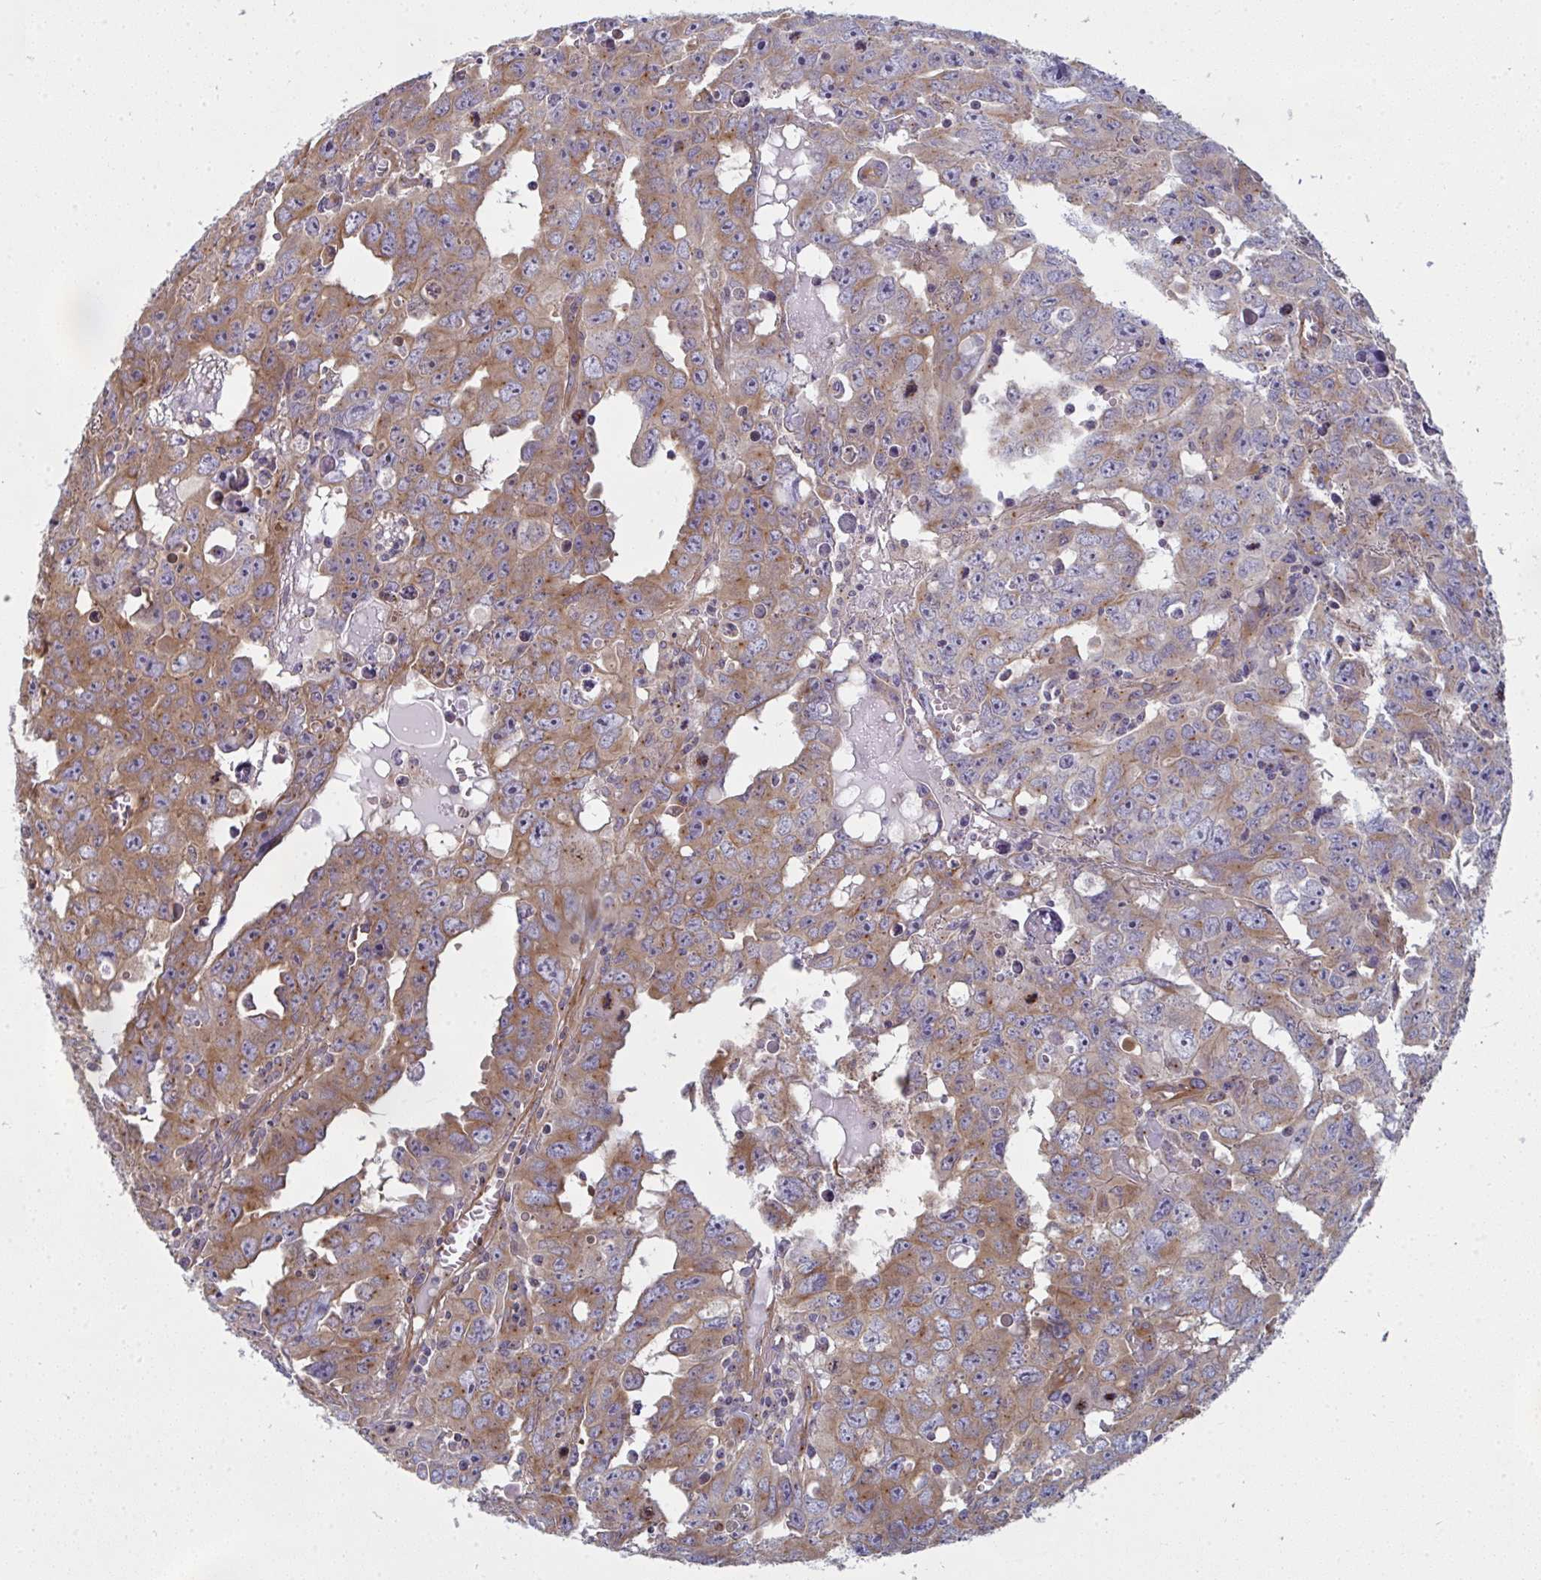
{"staining": {"intensity": "moderate", "quantity": ">75%", "location": "cytoplasmic/membranous"}, "tissue": "testis cancer", "cell_type": "Tumor cells", "image_type": "cancer", "snomed": [{"axis": "morphology", "description": "Carcinoma, Embryonal, NOS"}, {"axis": "topography", "description": "Testis"}], "caption": "A histopathology image of testis embryonal carcinoma stained for a protein demonstrates moderate cytoplasmic/membranous brown staining in tumor cells. The protein of interest is shown in brown color, while the nuclei are stained blue.", "gene": "DYNC1I2", "patient": {"sex": "male", "age": 22}}